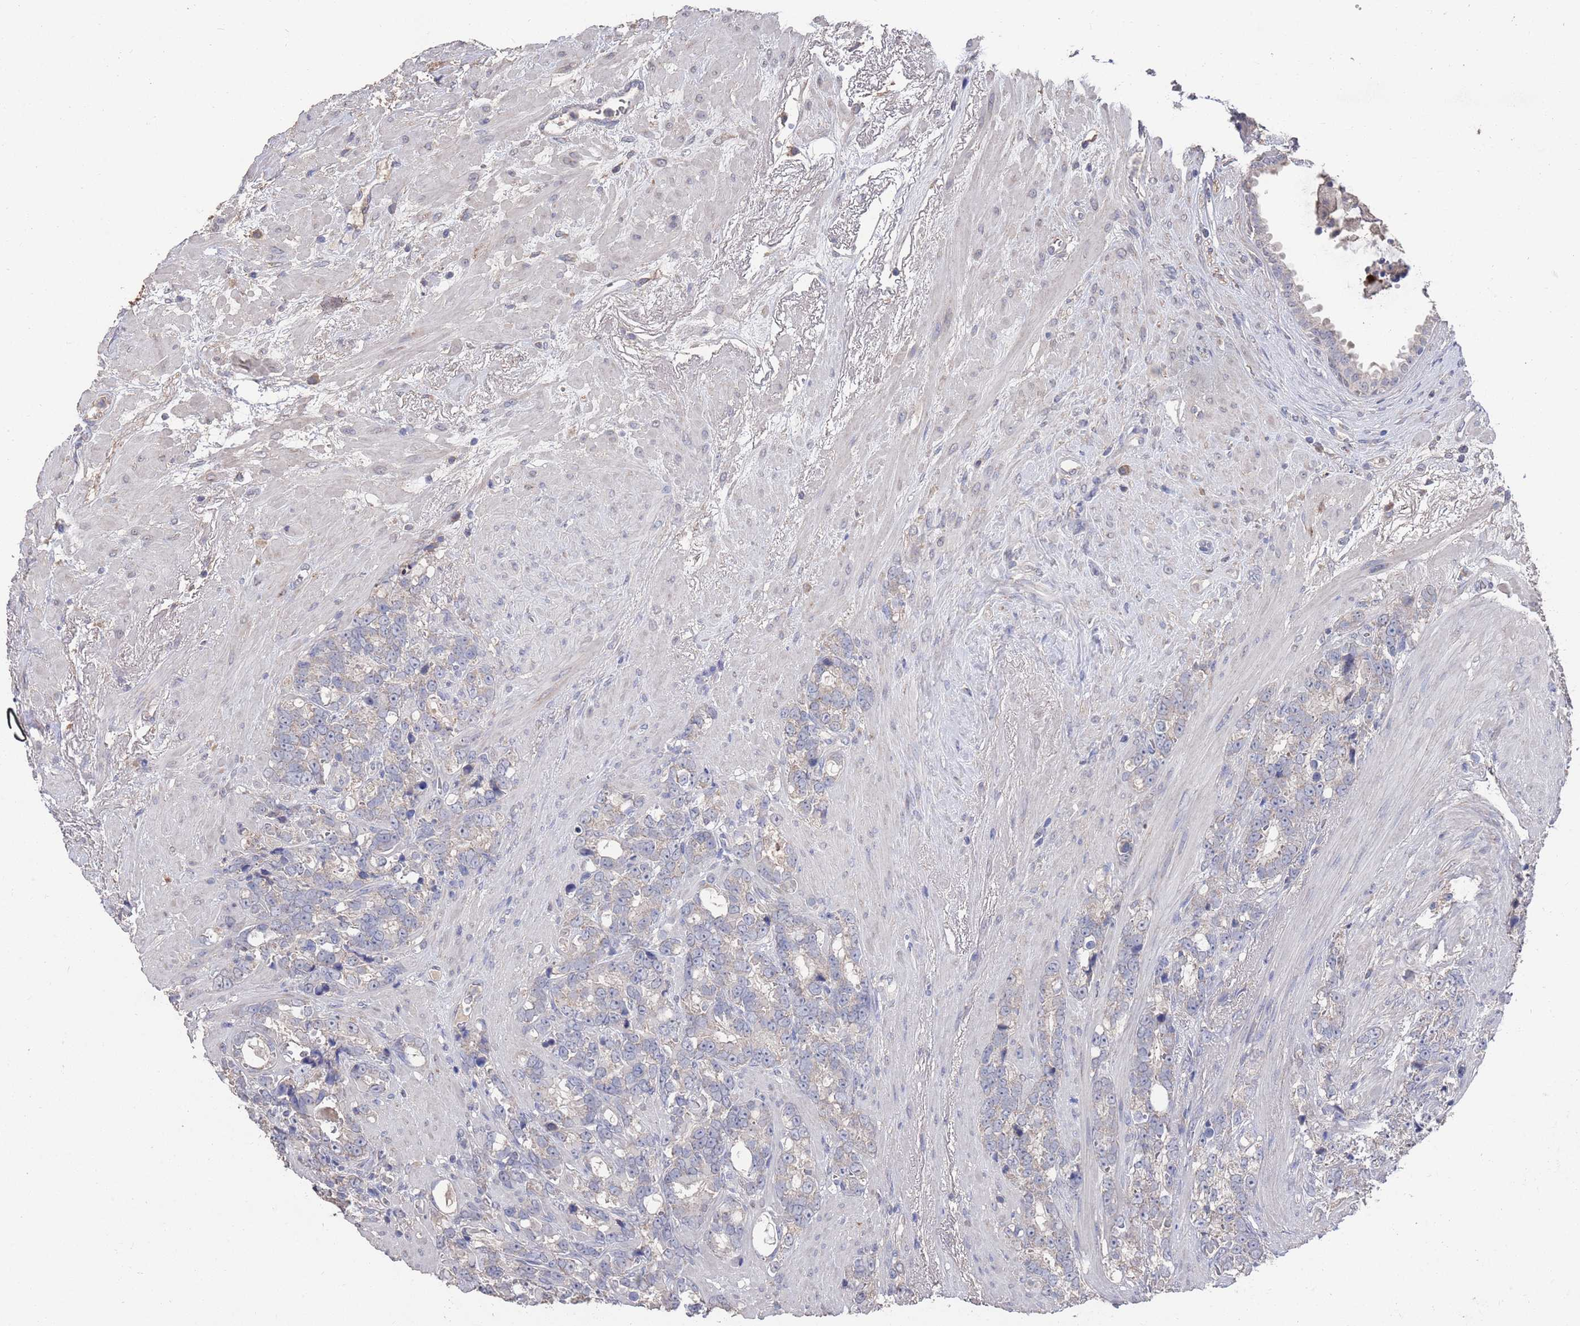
{"staining": {"intensity": "weak", "quantity": "<25%", "location": "cytoplasmic/membranous"}, "tissue": "prostate cancer", "cell_type": "Tumor cells", "image_type": "cancer", "snomed": [{"axis": "morphology", "description": "Adenocarcinoma, High grade"}, {"axis": "topography", "description": "Prostate"}], "caption": "Immunohistochemistry image of prostate cancer (adenocarcinoma (high-grade)) stained for a protein (brown), which reveals no positivity in tumor cells. Nuclei are stained in blue.", "gene": "BTBD18", "patient": {"sex": "male", "age": 74}}